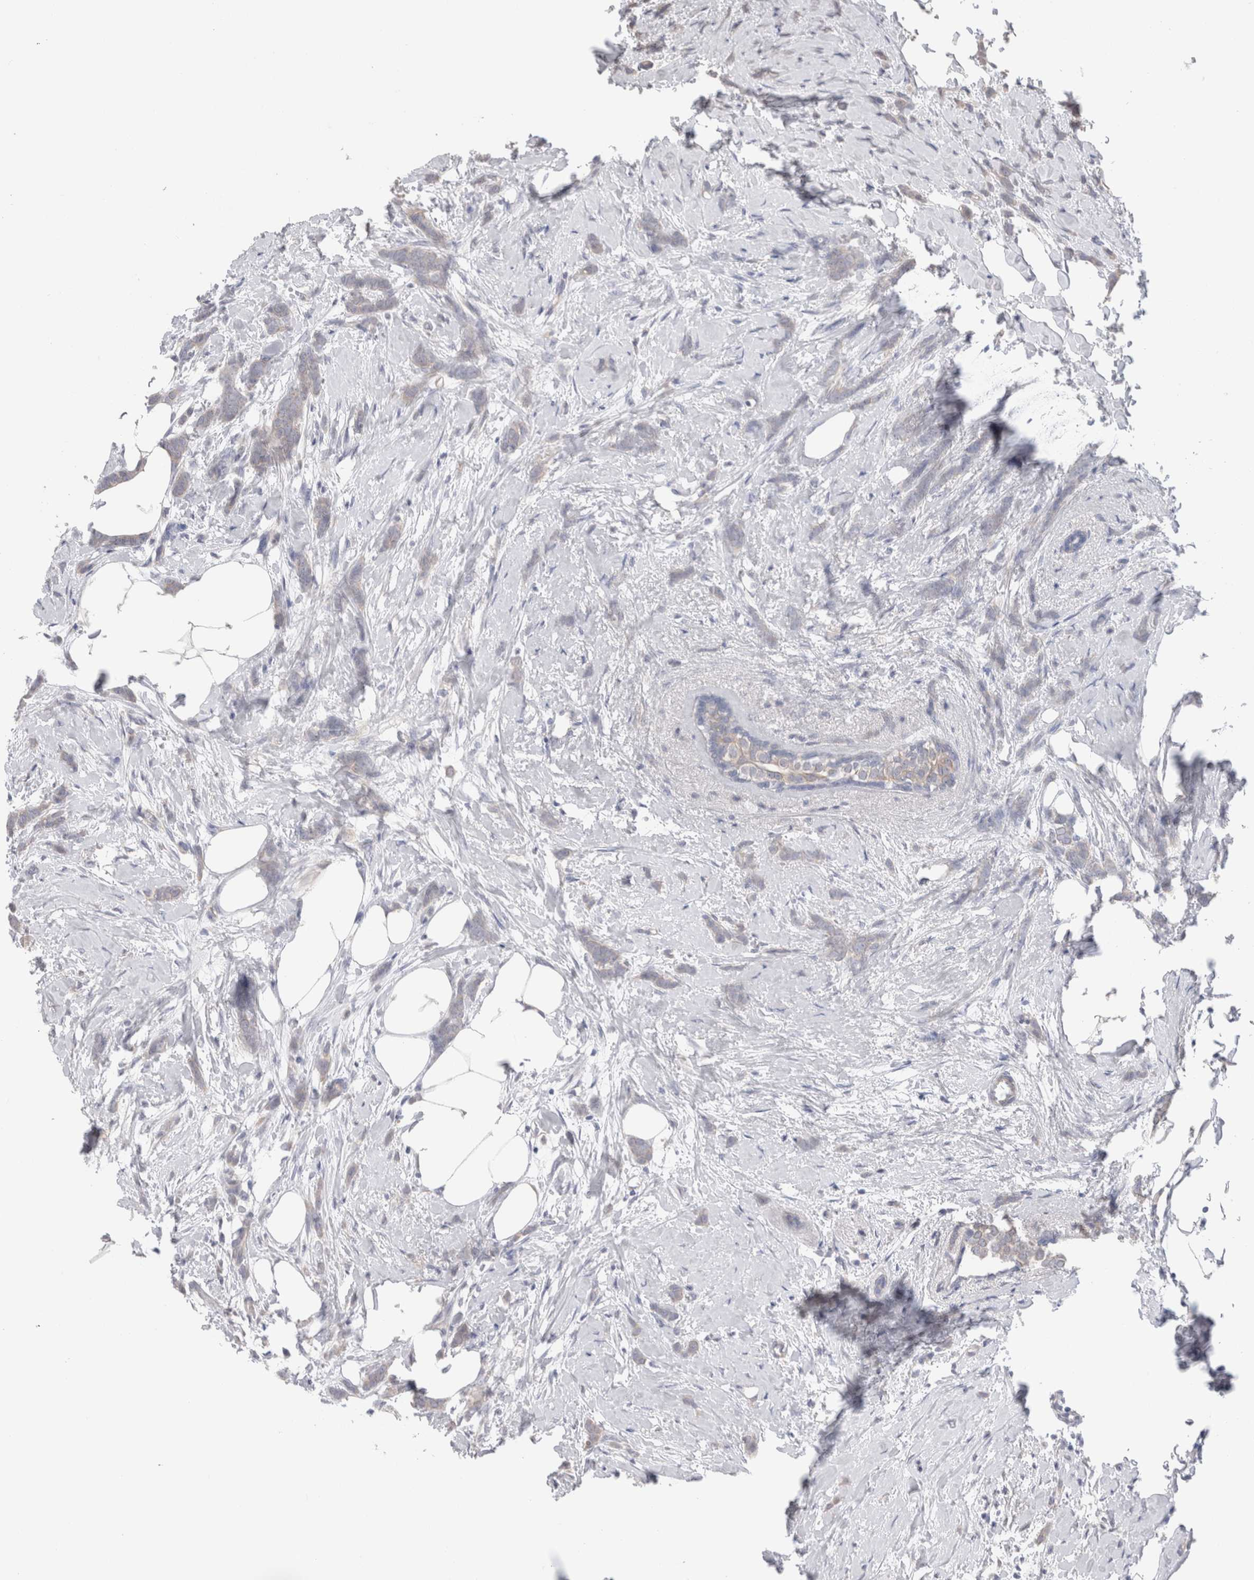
{"staining": {"intensity": "weak", "quantity": "<25%", "location": "cytoplasmic/membranous"}, "tissue": "breast cancer", "cell_type": "Tumor cells", "image_type": "cancer", "snomed": [{"axis": "morphology", "description": "Lobular carcinoma, in situ"}, {"axis": "morphology", "description": "Lobular carcinoma"}, {"axis": "topography", "description": "Breast"}], "caption": "Tumor cells show no significant protein positivity in breast lobular carcinoma.", "gene": "DMD", "patient": {"sex": "female", "age": 41}}